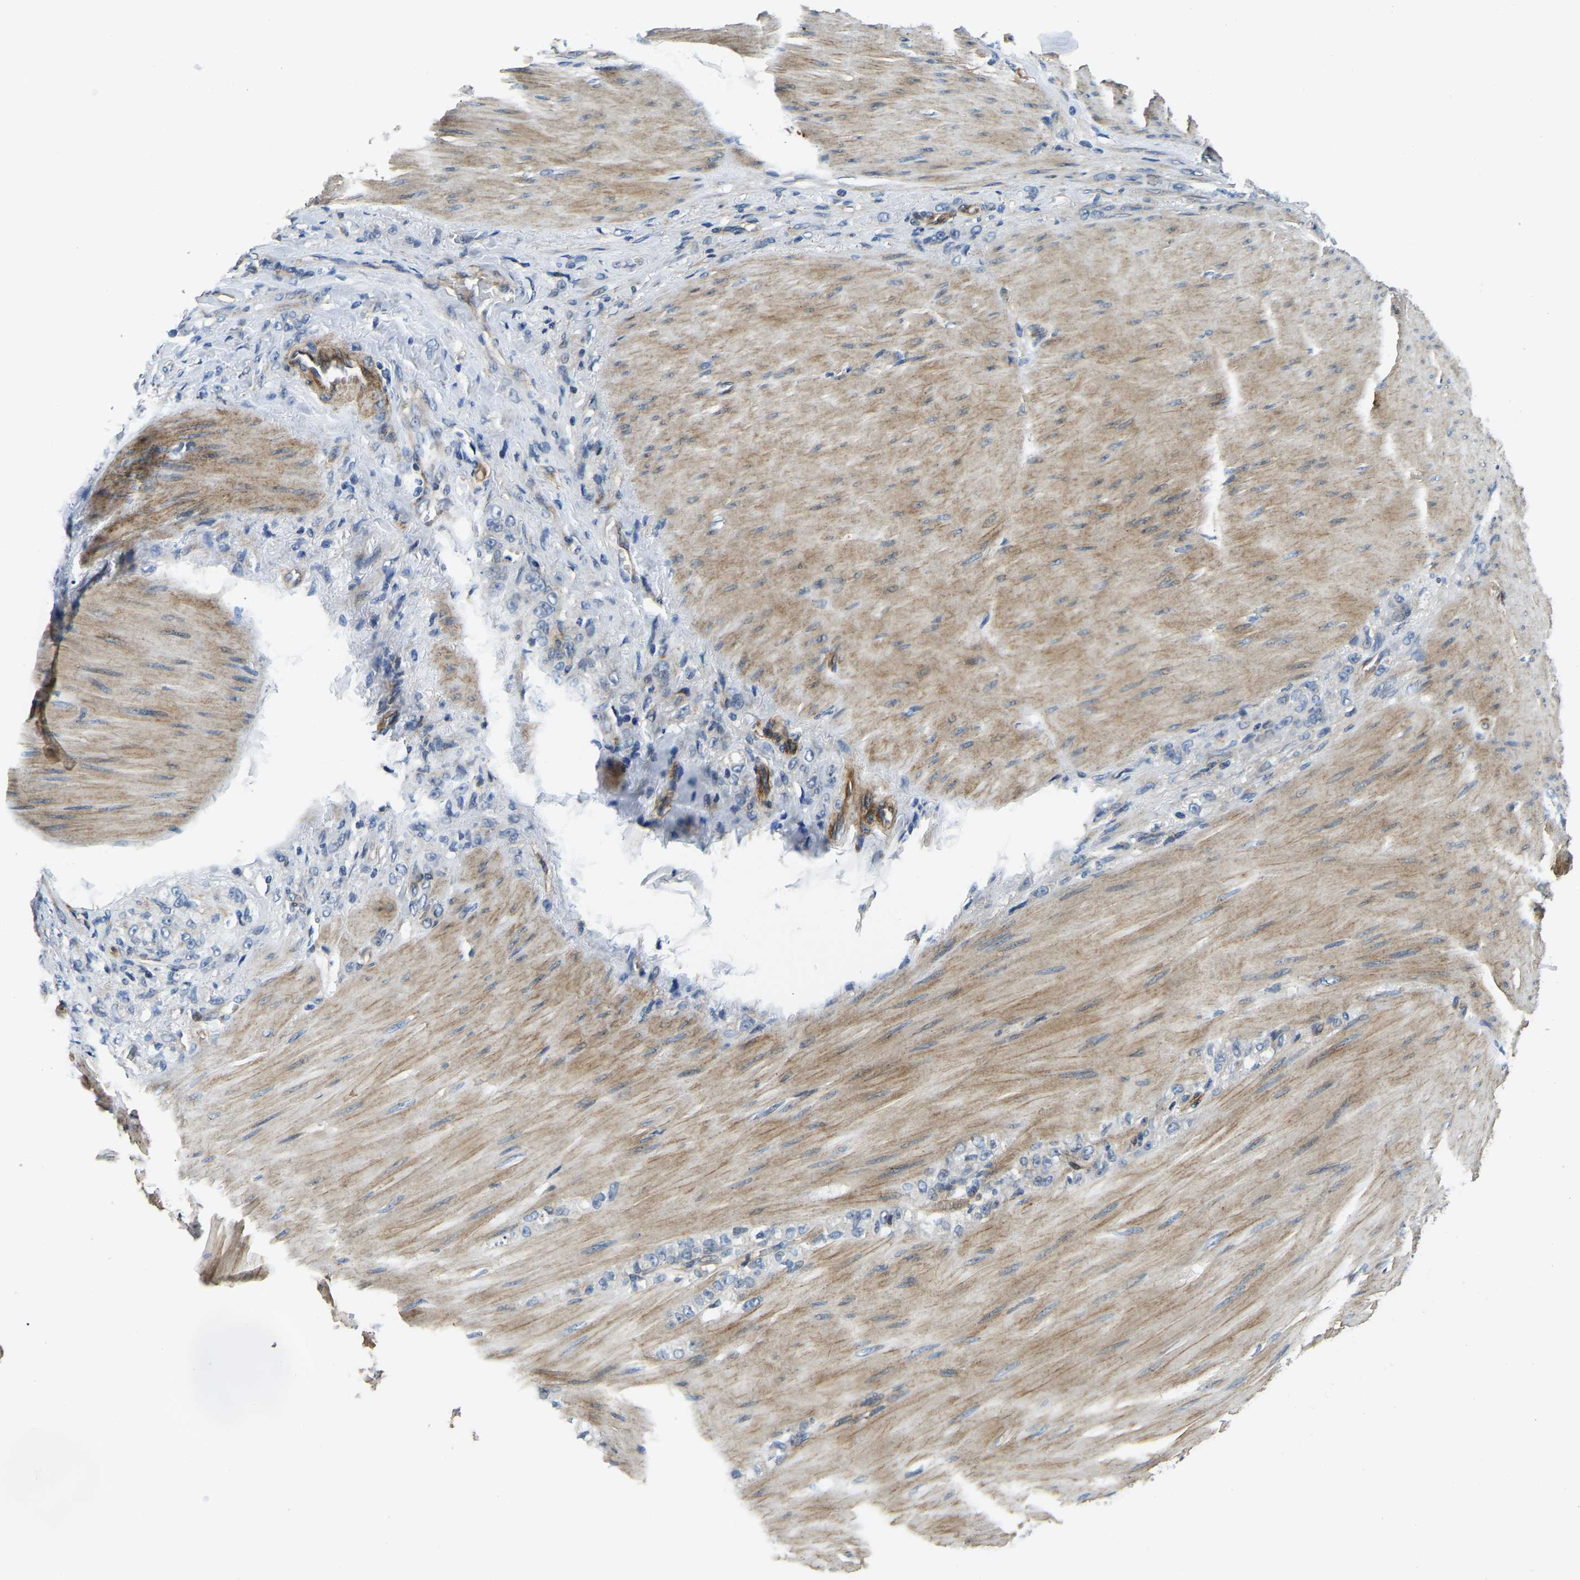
{"staining": {"intensity": "negative", "quantity": "none", "location": "none"}, "tissue": "stomach cancer", "cell_type": "Tumor cells", "image_type": "cancer", "snomed": [{"axis": "morphology", "description": "Normal tissue, NOS"}, {"axis": "morphology", "description": "Adenocarcinoma, NOS"}, {"axis": "topography", "description": "Stomach"}], "caption": "Tumor cells are negative for protein expression in human adenocarcinoma (stomach). (Brightfield microscopy of DAB (3,3'-diaminobenzidine) immunohistochemistry at high magnification).", "gene": "RNF39", "patient": {"sex": "male", "age": 82}}